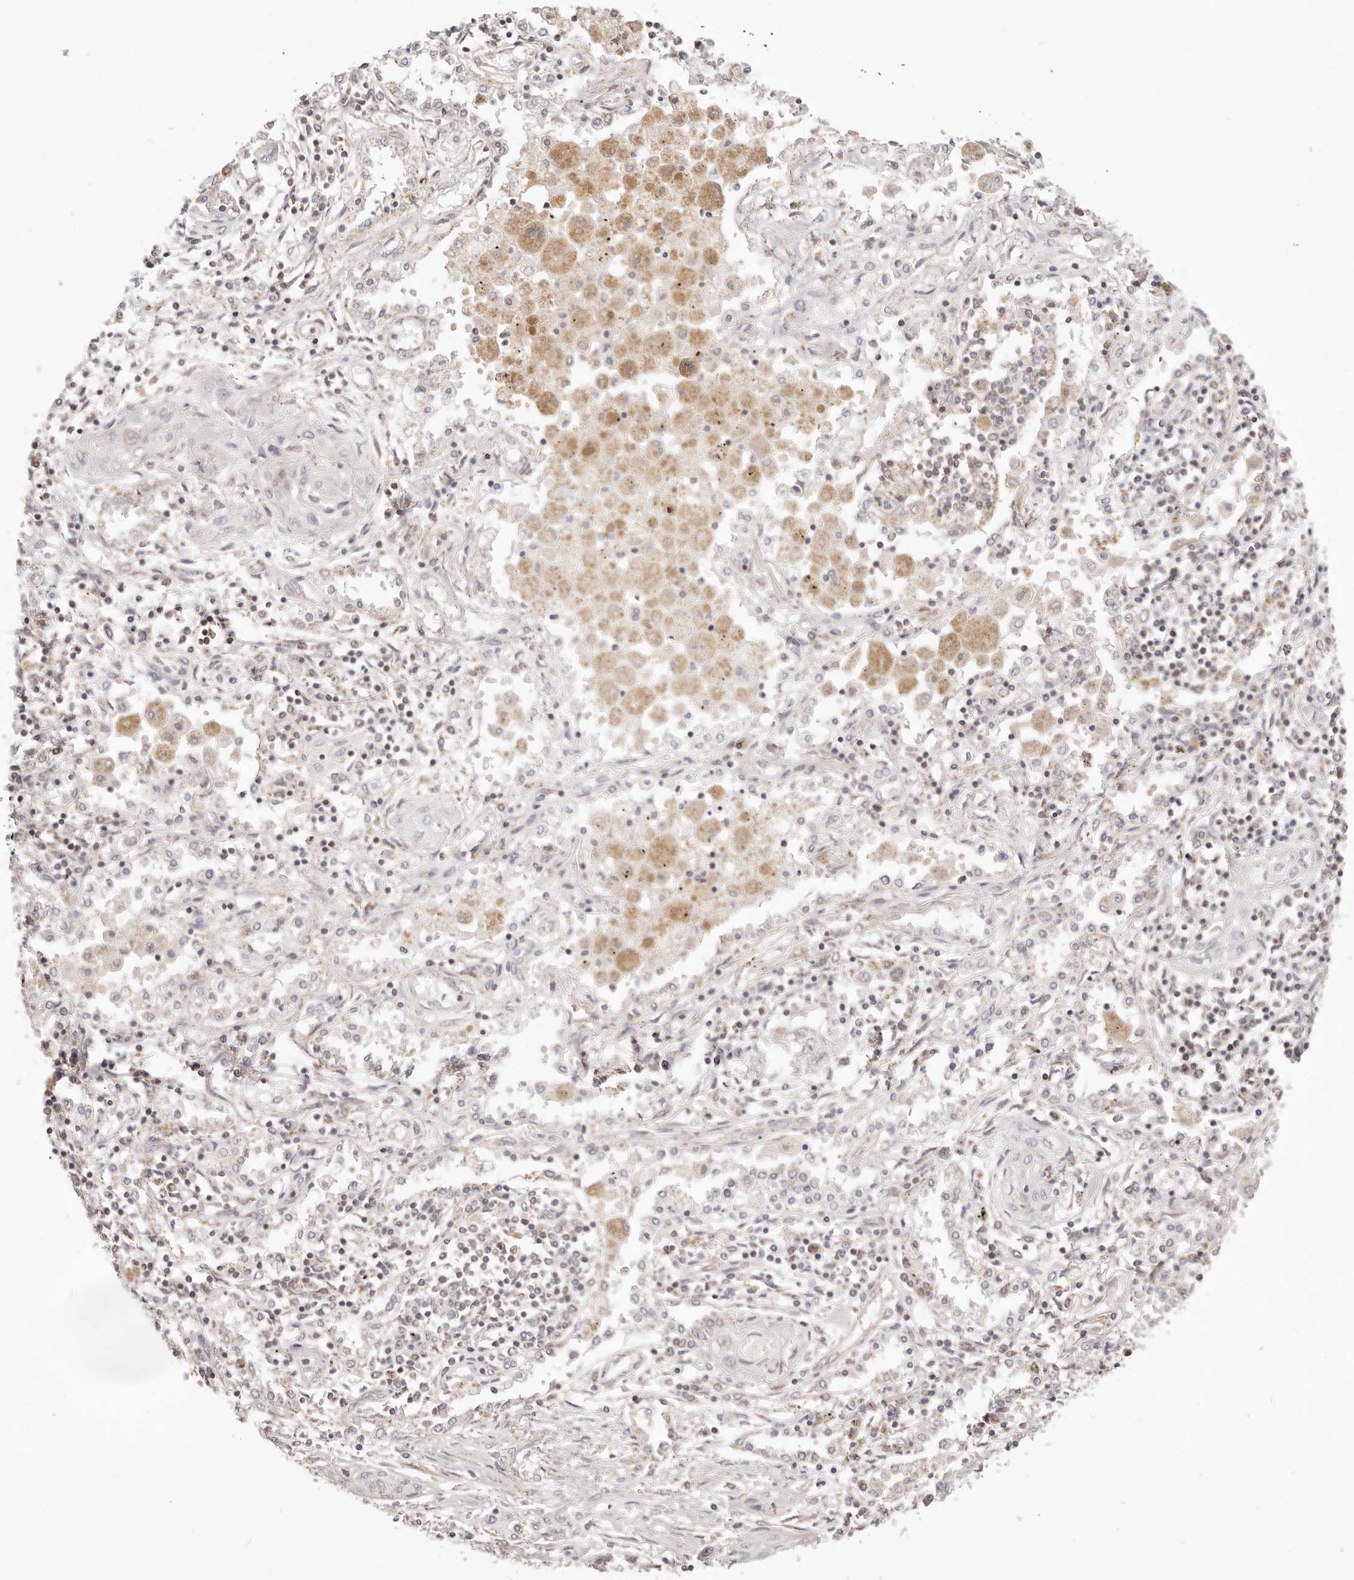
{"staining": {"intensity": "negative", "quantity": "none", "location": "none"}, "tissue": "lung cancer", "cell_type": "Tumor cells", "image_type": "cancer", "snomed": [{"axis": "morphology", "description": "Squamous cell carcinoma, NOS"}, {"axis": "topography", "description": "Lung"}], "caption": "High power microscopy micrograph of an IHC image of lung cancer (squamous cell carcinoma), revealing no significant positivity in tumor cells. Nuclei are stained in blue.", "gene": "KCMF1", "patient": {"sex": "female", "age": 47}}